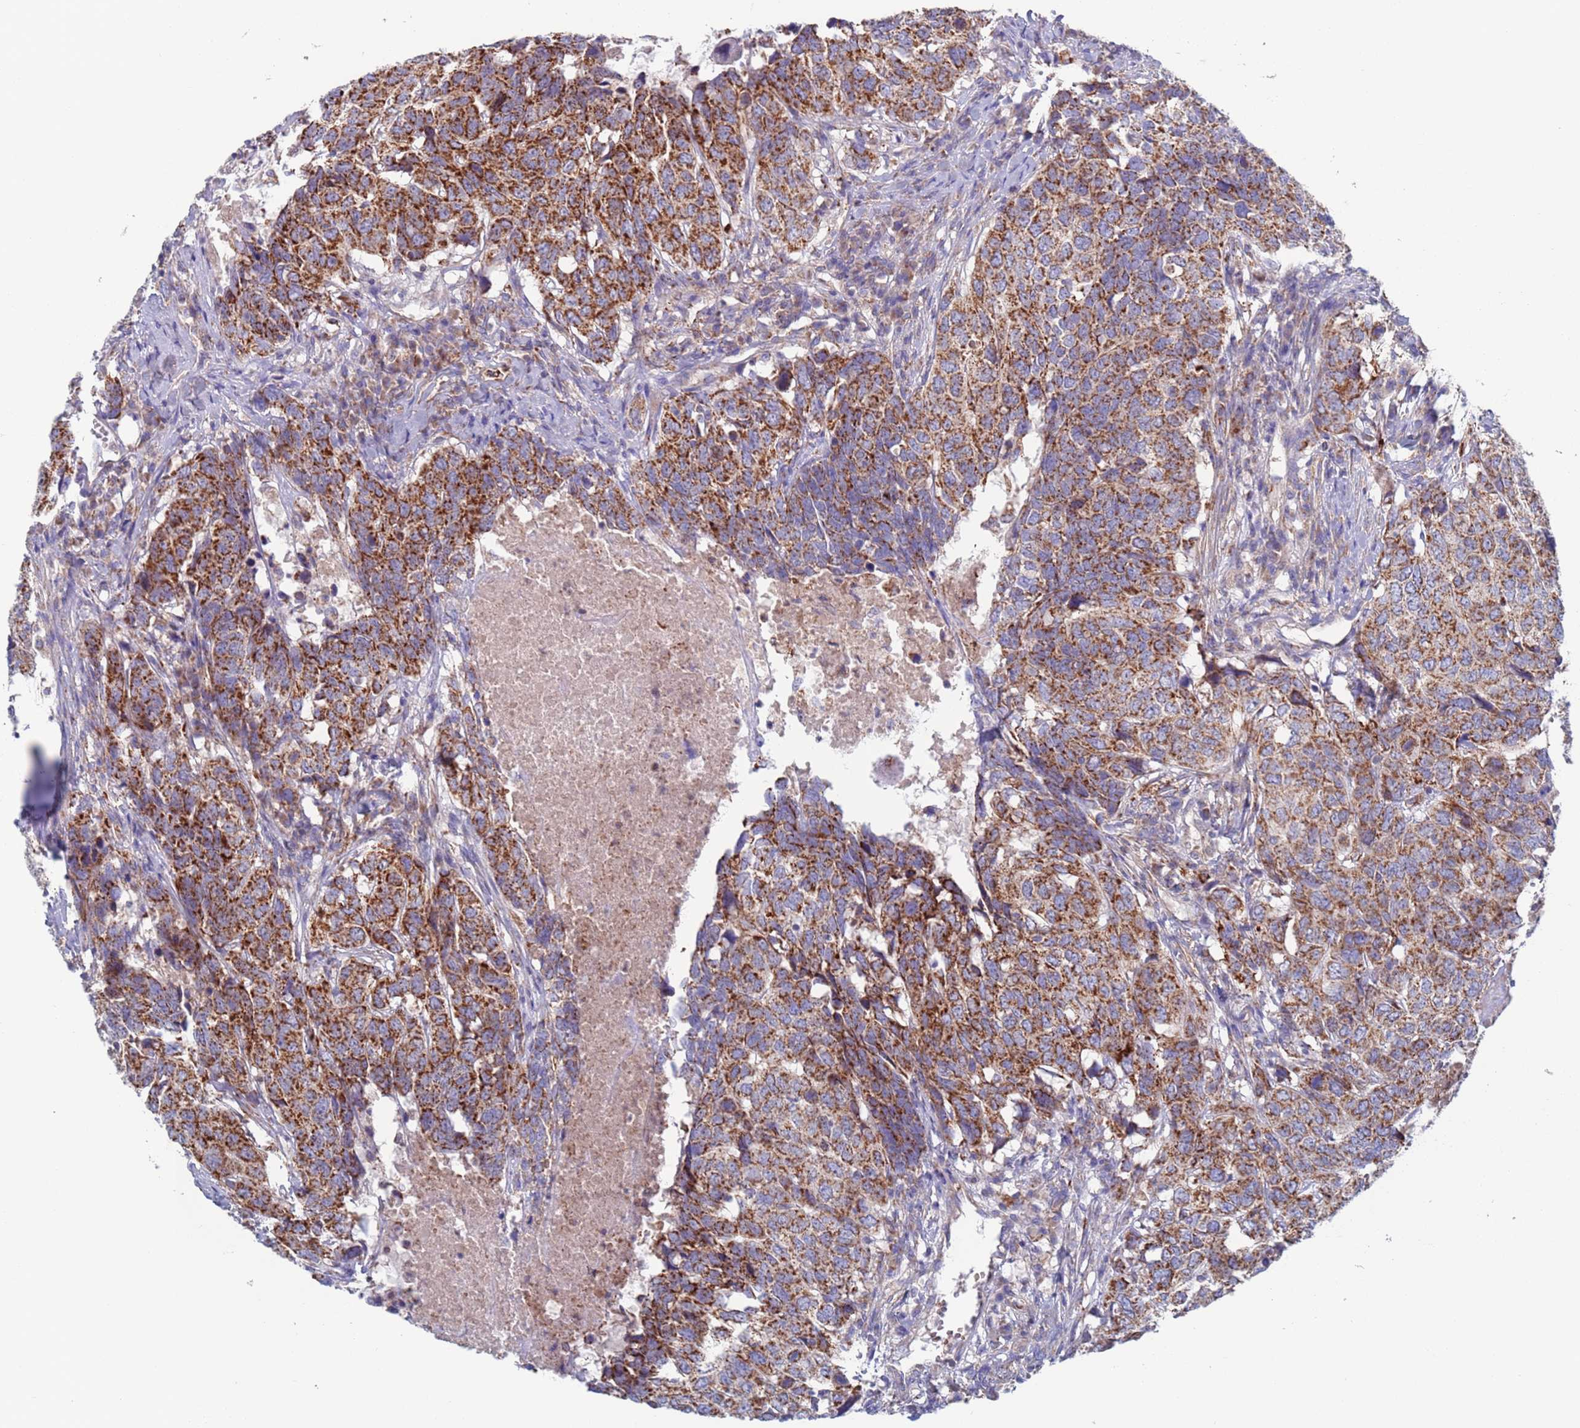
{"staining": {"intensity": "strong", "quantity": ">75%", "location": "cytoplasmic/membranous"}, "tissue": "head and neck cancer", "cell_type": "Tumor cells", "image_type": "cancer", "snomed": [{"axis": "morphology", "description": "Squamous cell carcinoma, NOS"}, {"axis": "topography", "description": "Head-Neck"}], "caption": "Strong cytoplasmic/membranous protein expression is present in approximately >75% of tumor cells in head and neck cancer. The staining was performed using DAB, with brown indicating positive protein expression. Nuclei are stained blue with hematoxylin.", "gene": "CHCHD6", "patient": {"sex": "male", "age": 66}}